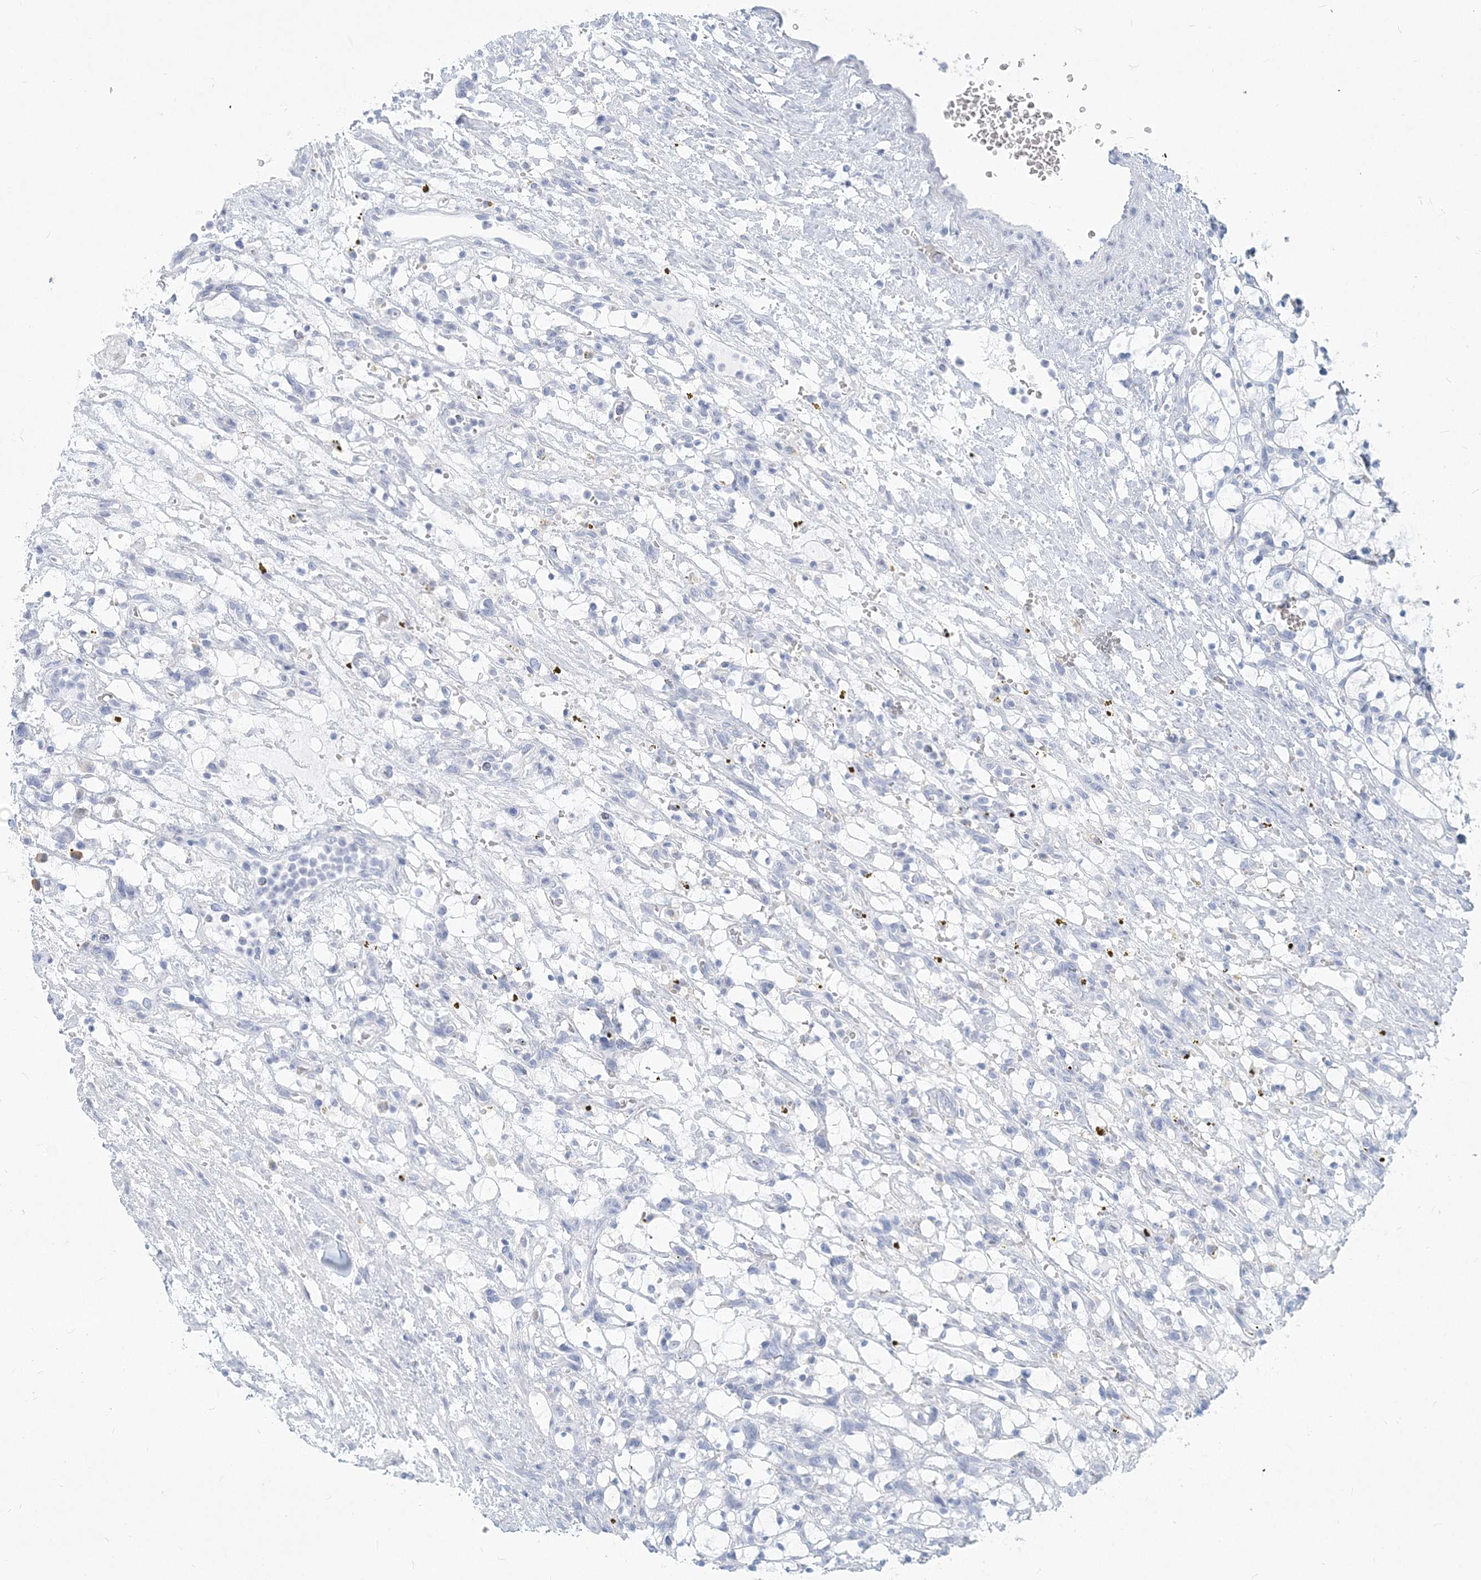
{"staining": {"intensity": "negative", "quantity": "none", "location": "none"}, "tissue": "renal cancer", "cell_type": "Tumor cells", "image_type": "cancer", "snomed": [{"axis": "morphology", "description": "Adenocarcinoma, NOS"}, {"axis": "topography", "description": "Kidney"}], "caption": "Photomicrograph shows no significant protein expression in tumor cells of renal cancer (adenocarcinoma).", "gene": "CSN1S1", "patient": {"sex": "female", "age": 69}}